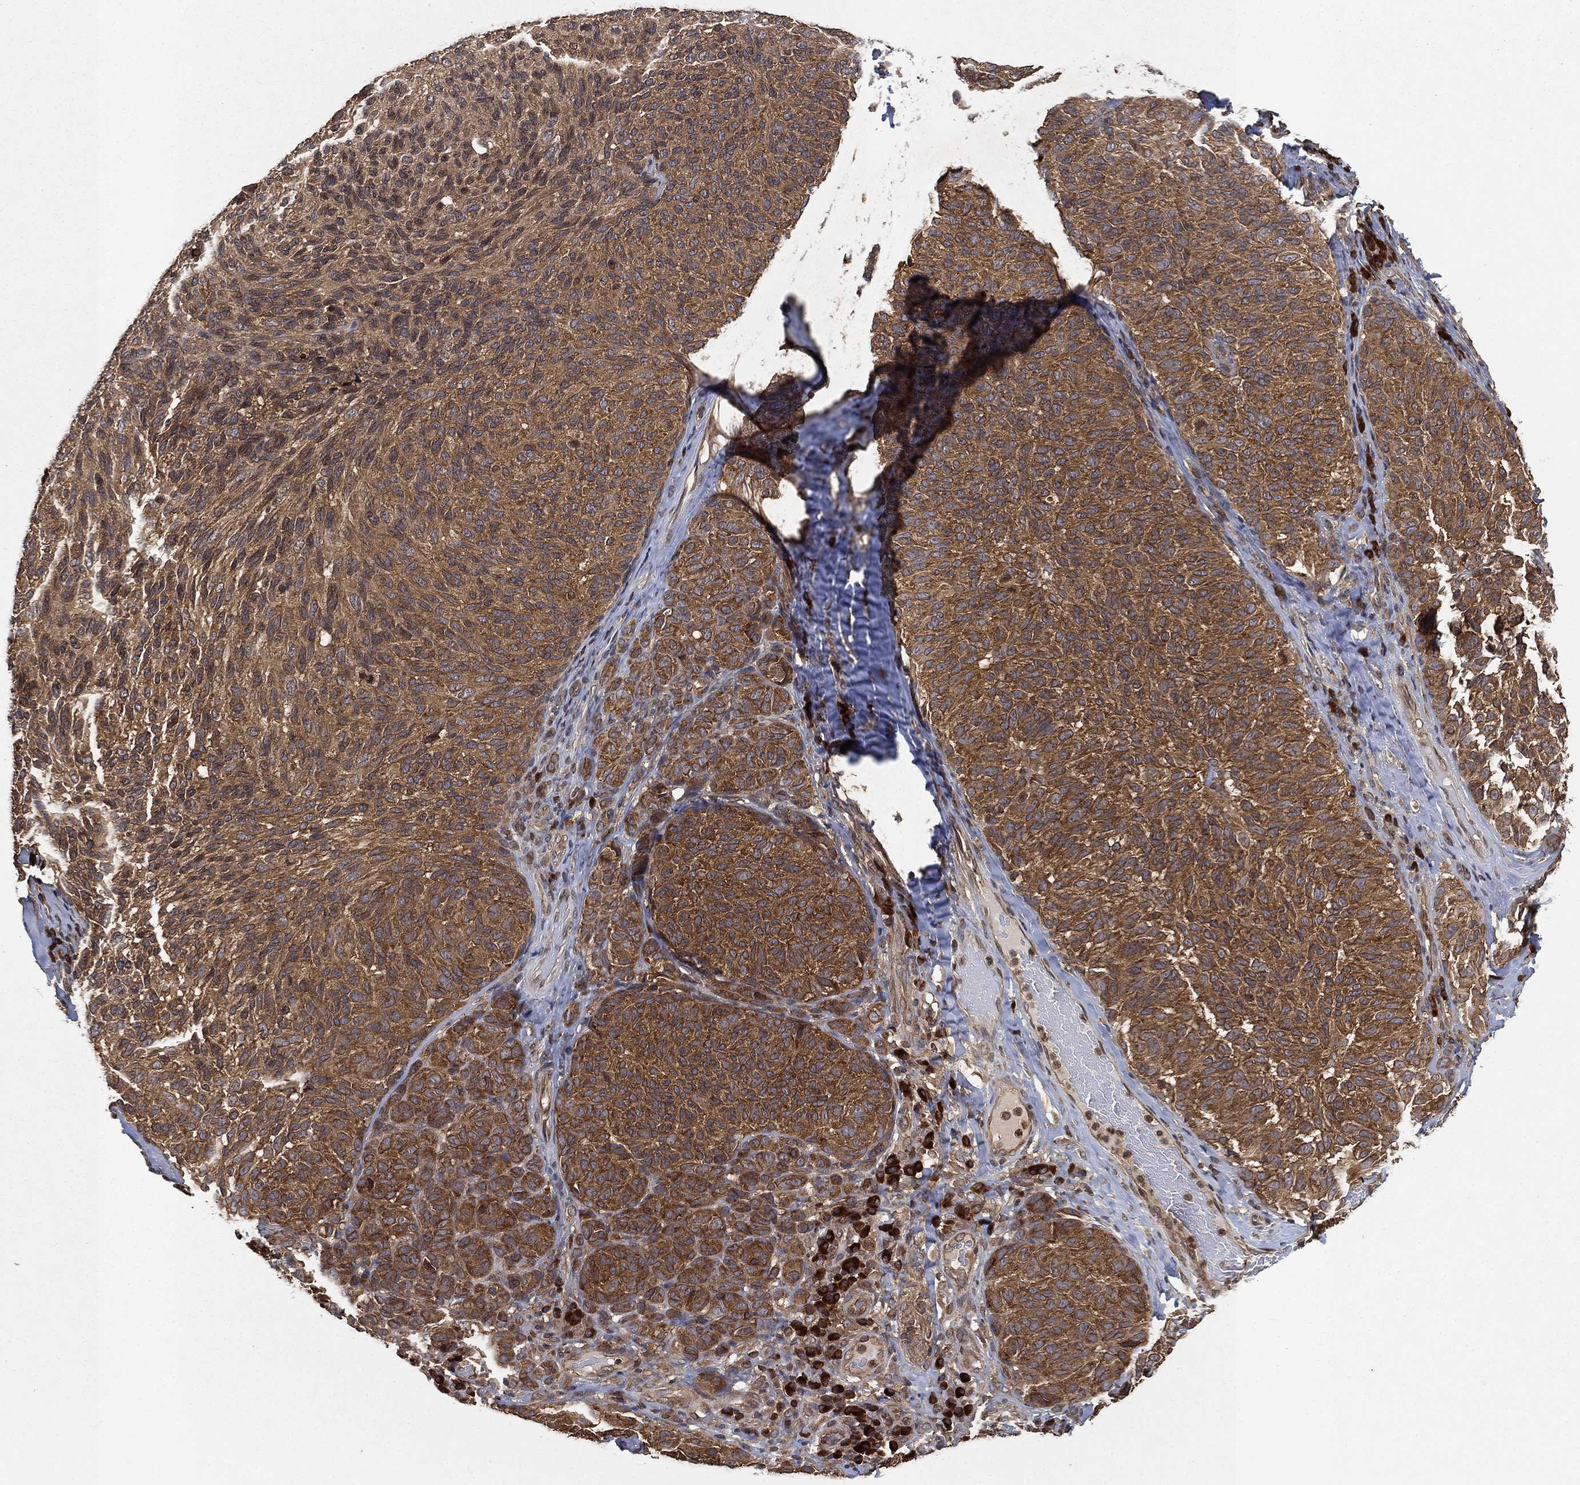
{"staining": {"intensity": "strong", "quantity": ">75%", "location": "cytoplasmic/membranous"}, "tissue": "melanoma", "cell_type": "Tumor cells", "image_type": "cancer", "snomed": [{"axis": "morphology", "description": "Malignant melanoma, NOS"}, {"axis": "topography", "description": "Skin"}], "caption": "Human malignant melanoma stained with a brown dye reveals strong cytoplasmic/membranous positive staining in approximately >75% of tumor cells.", "gene": "UBA5", "patient": {"sex": "female", "age": 73}}